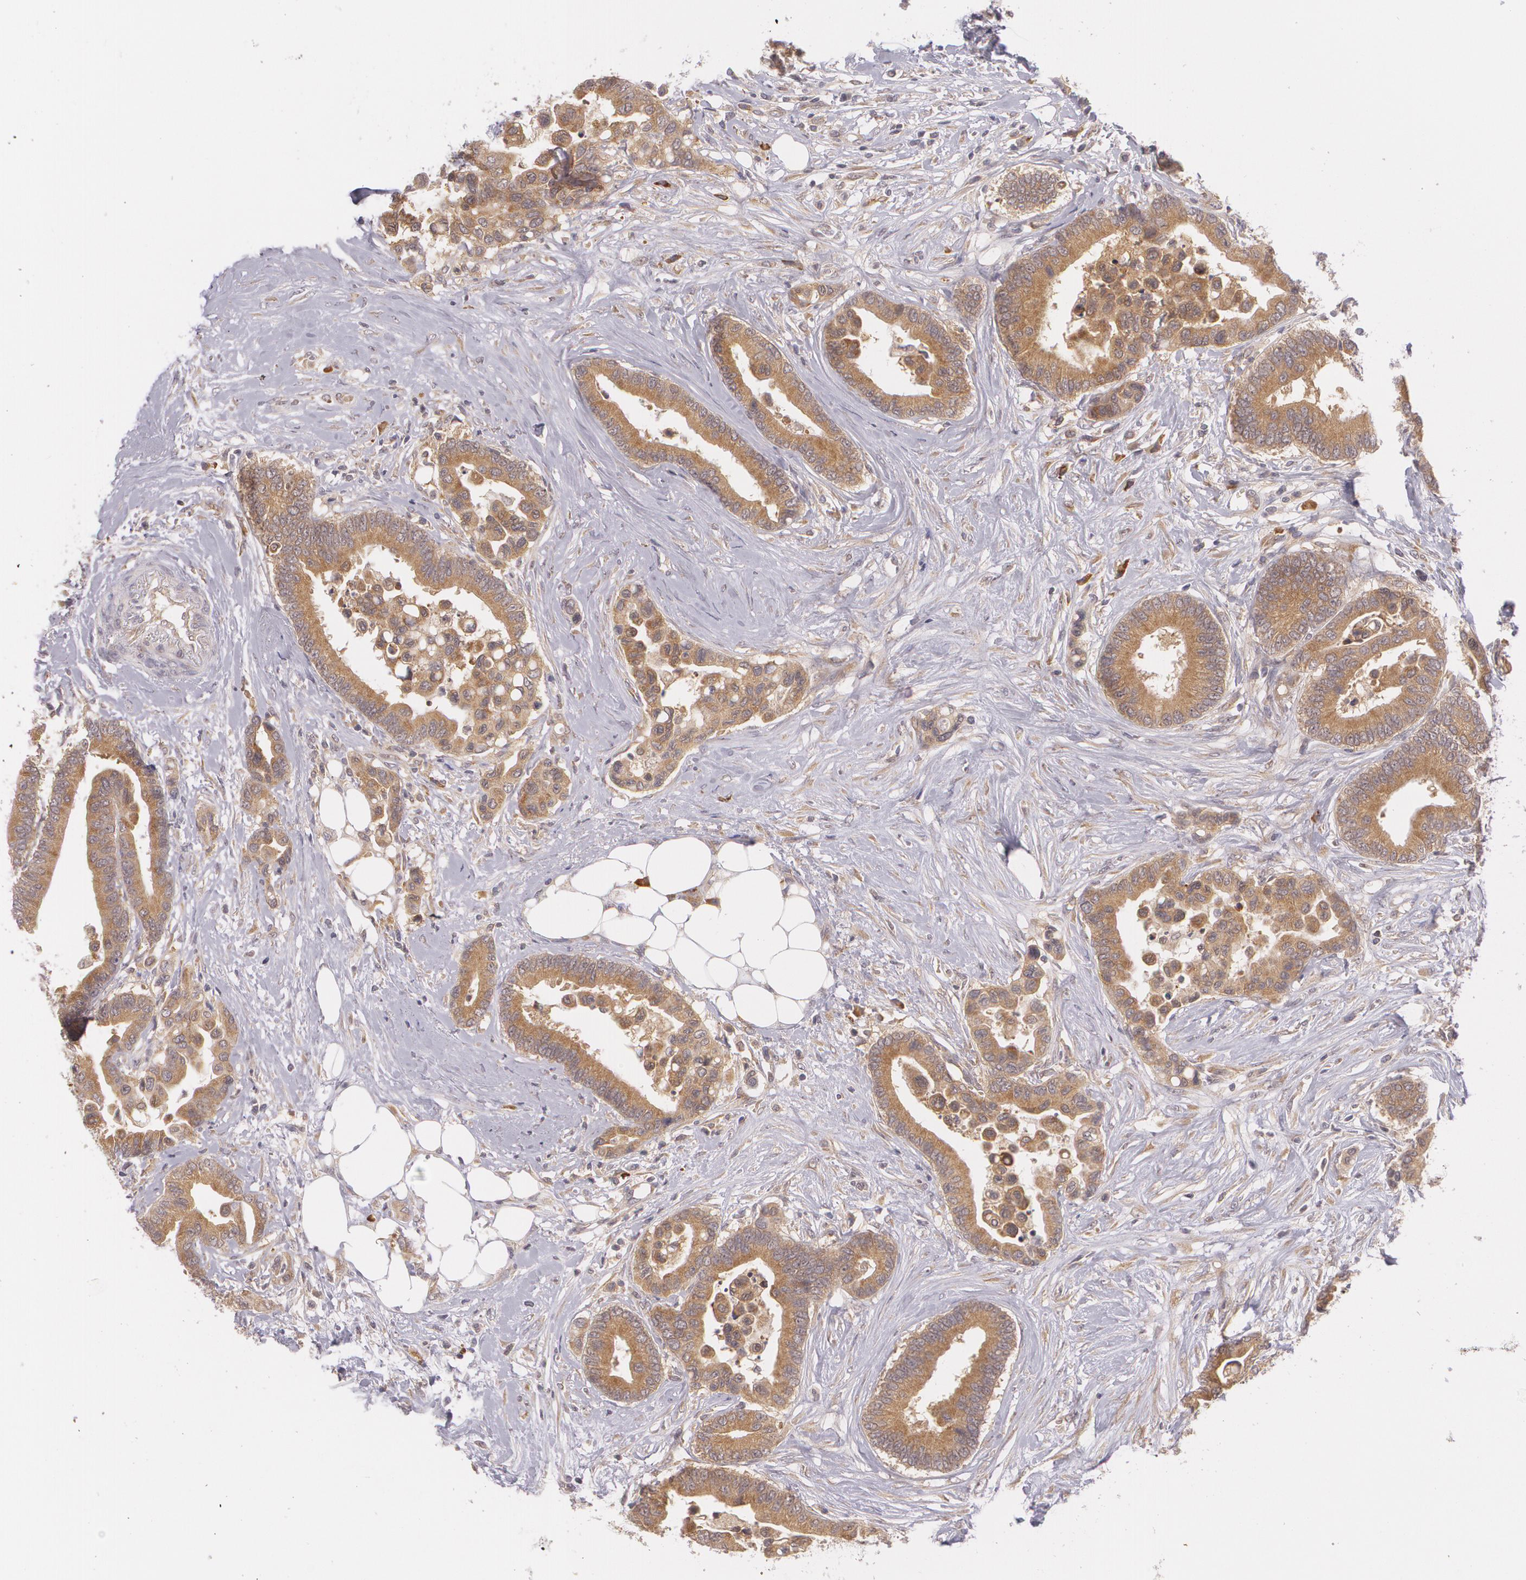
{"staining": {"intensity": "moderate", "quantity": ">75%", "location": "cytoplasmic/membranous"}, "tissue": "colorectal cancer", "cell_type": "Tumor cells", "image_type": "cancer", "snomed": [{"axis": "morphology", "description": "Adenocarcinoma, NOS"}, {"axis": "topography", "description": "Colon"}], "caption": "Colorectal cancer stained with DAB IHC demonstrates medium levels of moderate cytoplasmic/membranous positivity in about >75% of tumor cells.", "gene": "CCL17", "patient": {"sex": "male", "age": 82}}